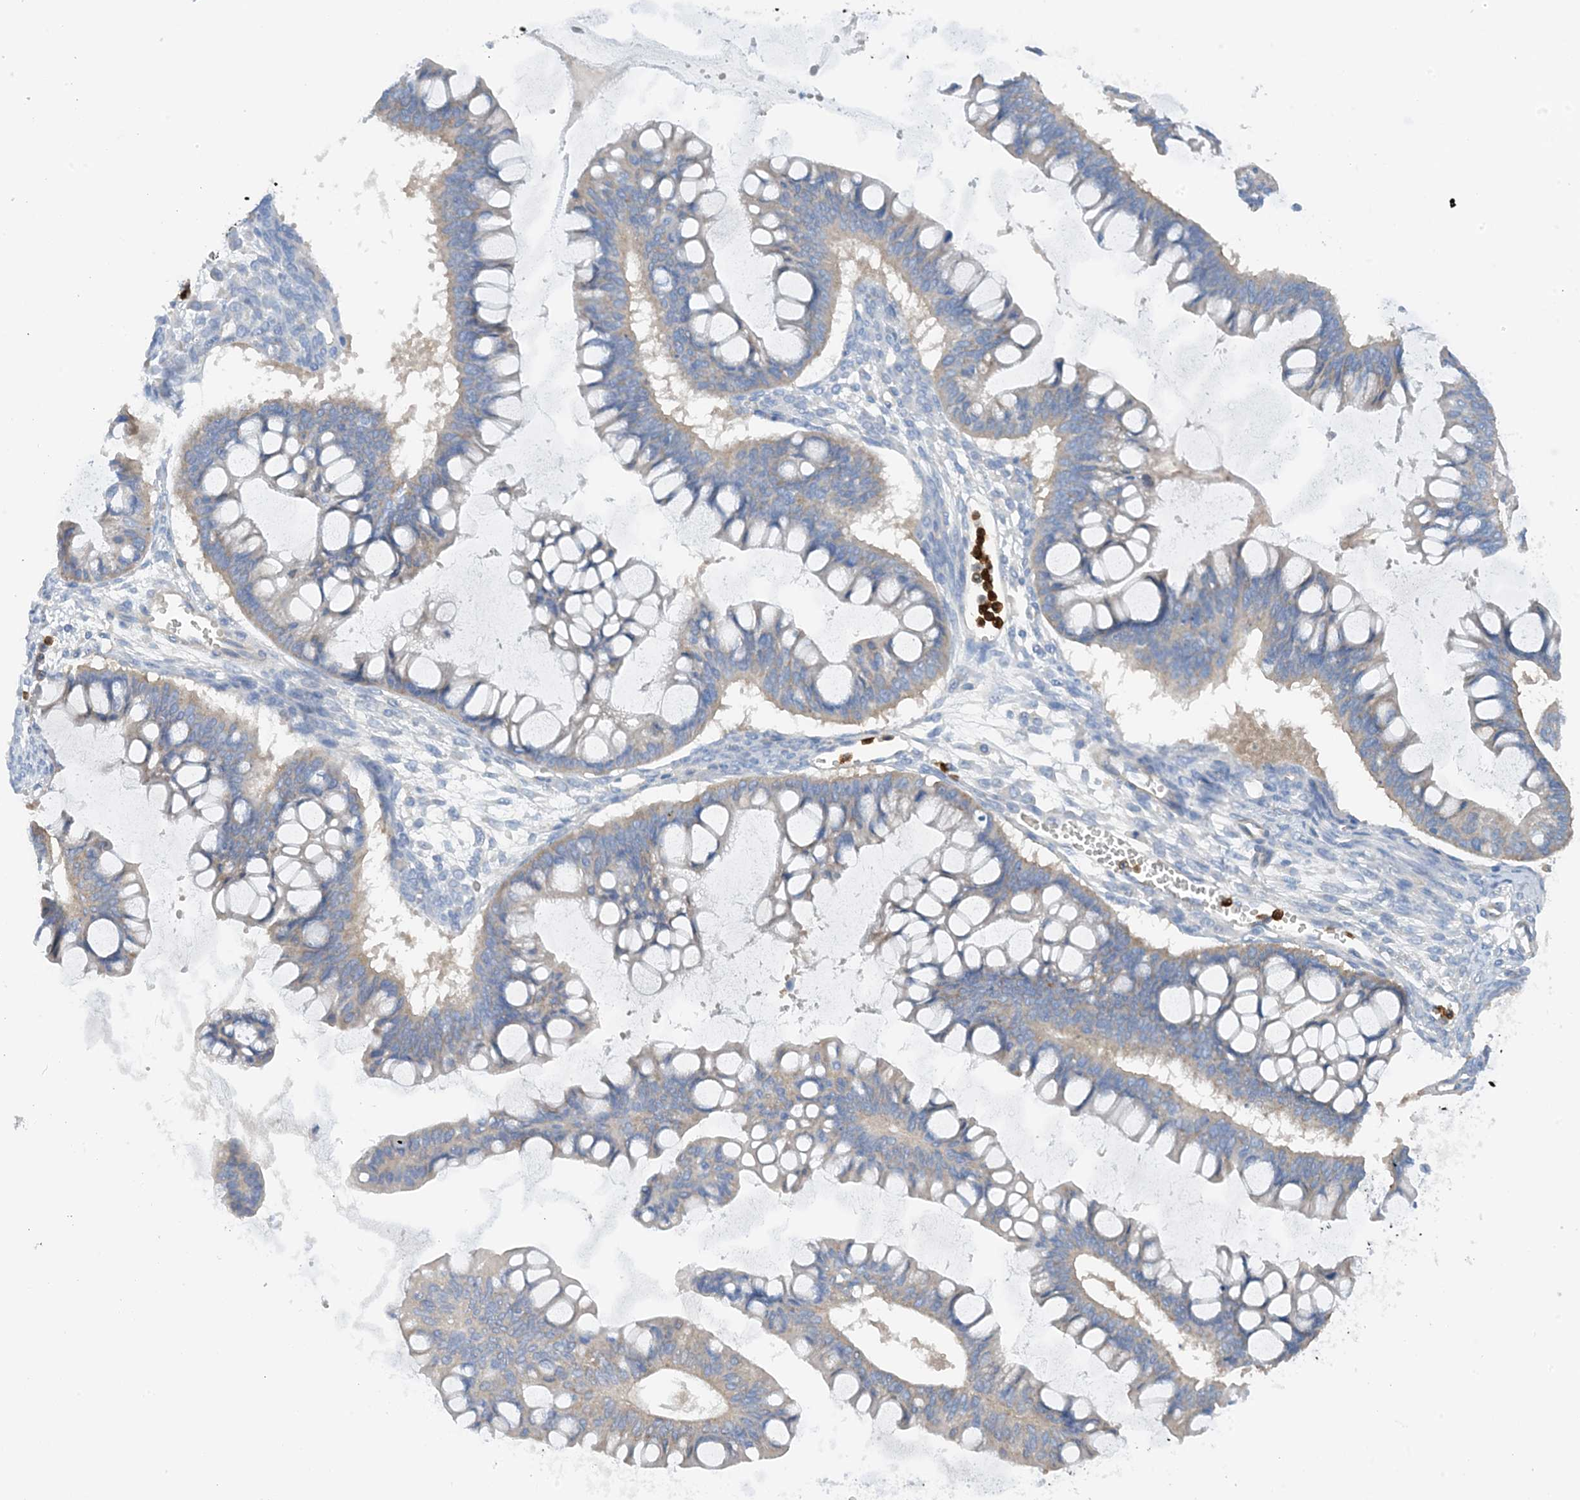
{"staining": {"intensity": "weak", "quantity": "<25%", "location": "cytoplasmic/membranous"}, "tissue": "ovarian cancer", "cell_type": "Tumor cells", "image_type": "cancer", "snomed": [{"axis": "morphology", "description": "Cystadenocarcinoma, mucinous, NOS"}, {"axis": "topography", "description": "Ovary"}], "caption": "IHC of ovarian mucinous cystadenocarcinoma exhibits no expression in tumor cells.", "gene": "PHACTR2", "patient": {"sex": "female", "age": 73}}